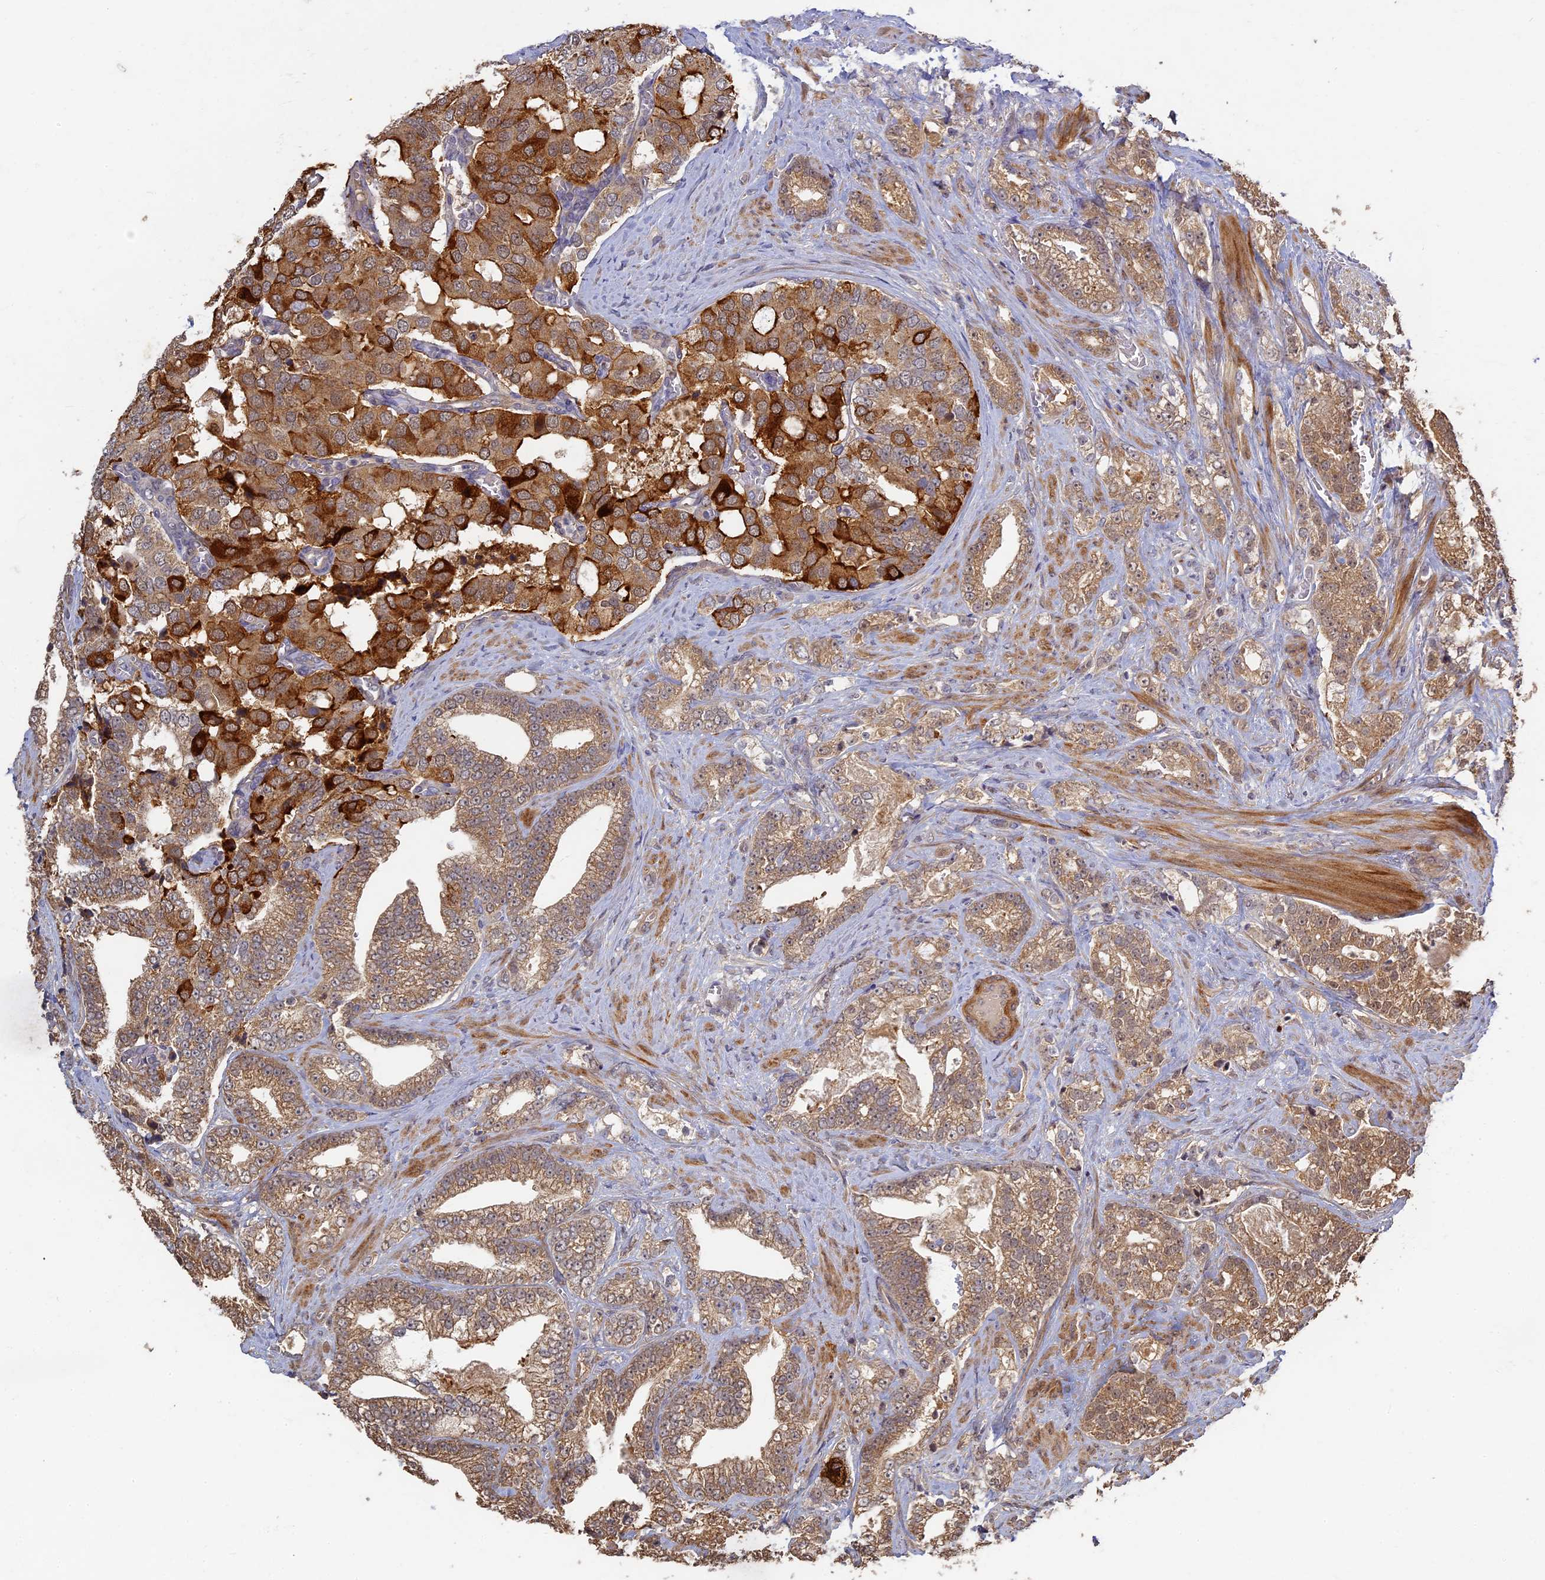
{"staining": {"intensity": "strong", "quantity": "25%-75%", "location": "cytoplasmic/membranous"}, "tissue": "prostate cancer", "cell_type": "Tumor cells", "image_type": "cancer", "snomed": [{"axis": "morphology", "description": "Adenocarcinoma, High grade"}, {"axis": "topography", "description": "Prostate and seminal vesicle, NOS"}], "caption": "Immunohistochemistry (IHC) staining of prostate adenocarcinoma (high-grade), which exhibits high levels of strong cytoplasmic/membranous positivity in about 25%-75% of tumor cells indicating strong cytoplasmic/membranous protein expression. The staining was performed using DAB (3,3'-diaminobenzidine) (brown) for protein detection and nuclei were counterstained in hematoxylin (blue).", "gene": "RSPH3", "patient": {"sex": "male", "age": 67}}